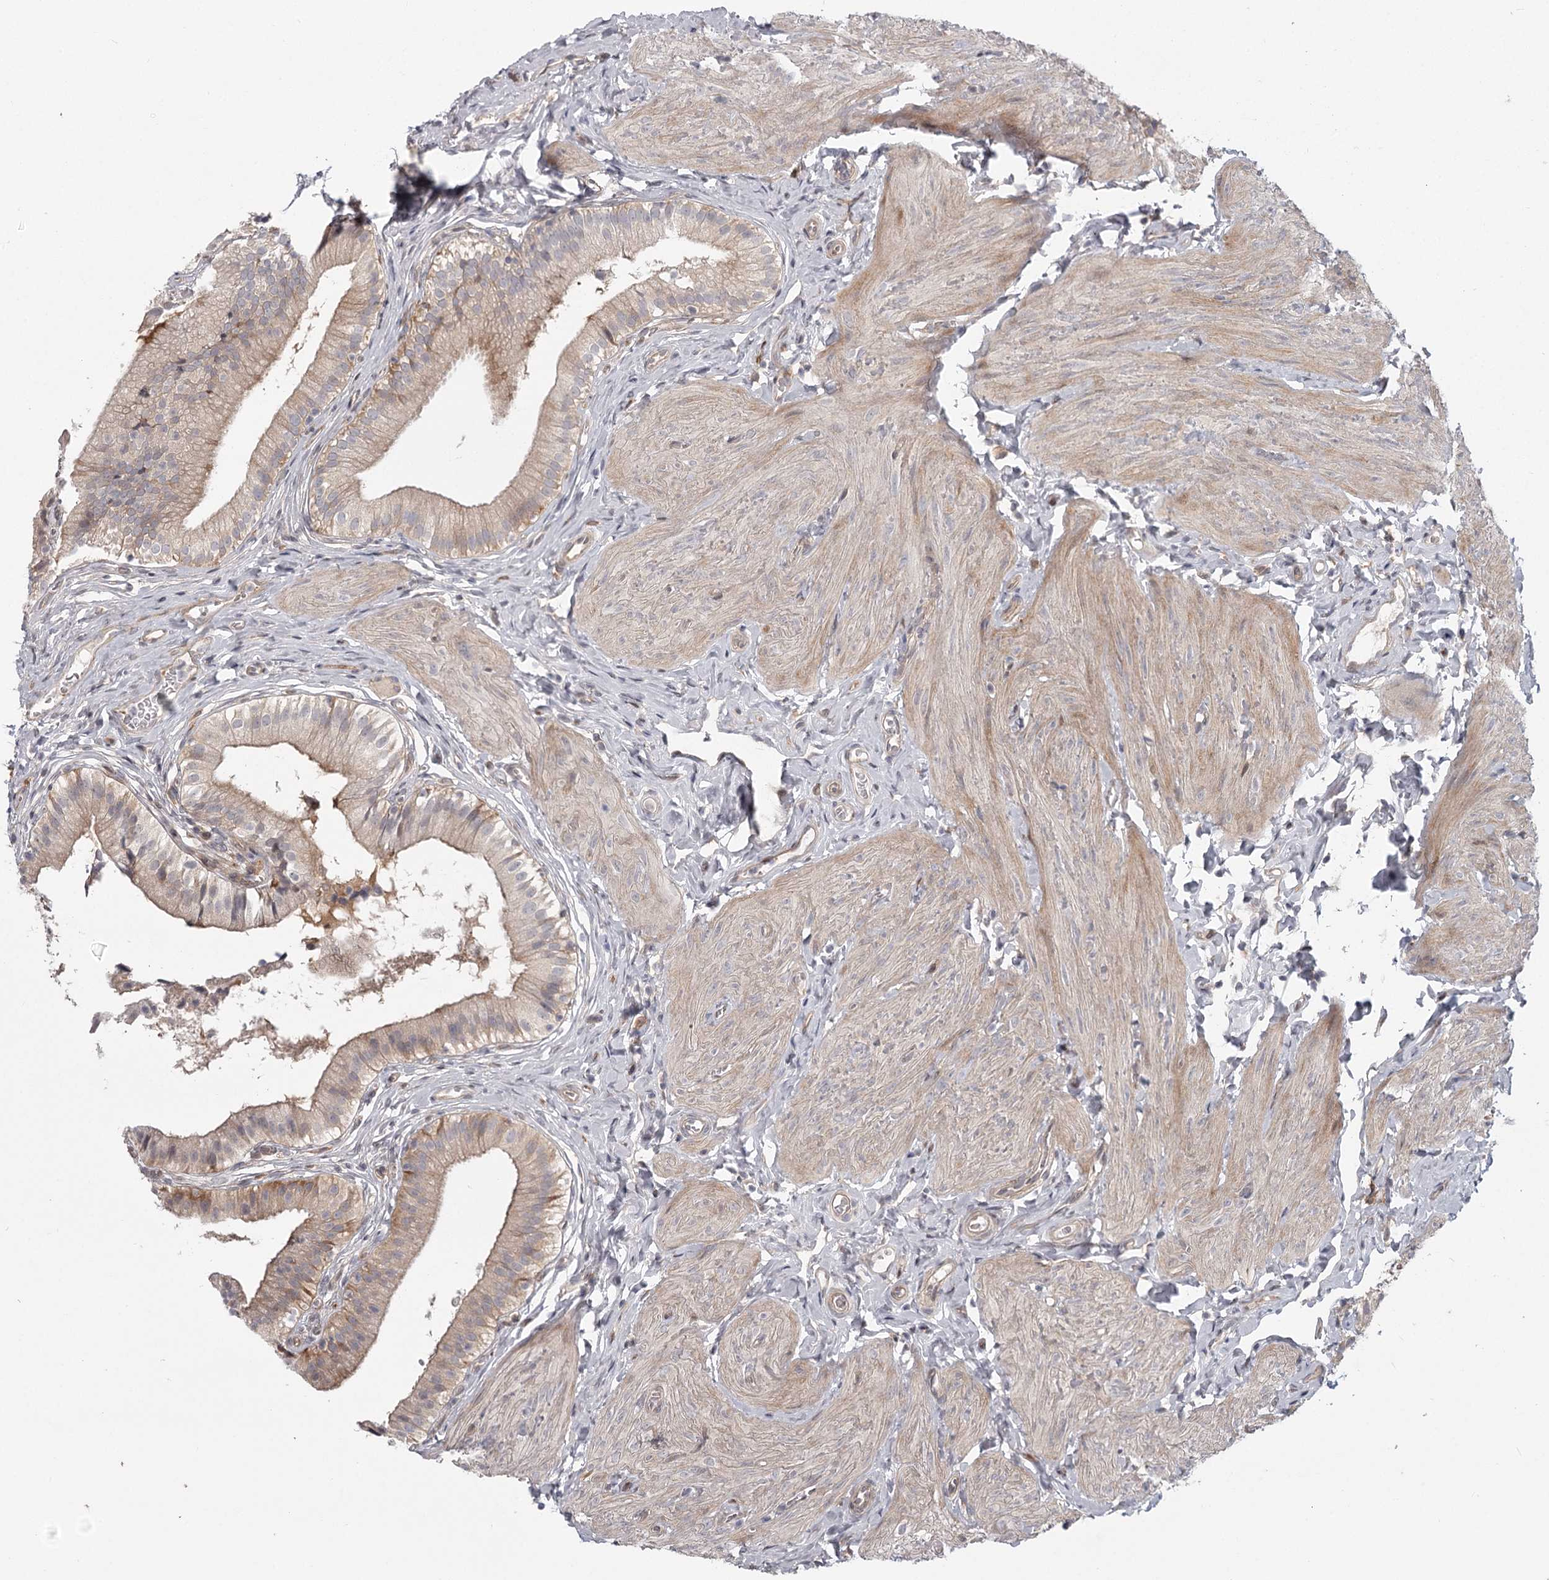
{"staining": {"intensity": "moderate", "quantity": "25%-75%", "location": "cytoplasmic/membranous"}, "tissue": "gallbladder", "cell_type": "Glandular cells", "image_type": "normal", "snomed": [{"axis": "morphology", "description": "Normal tissue, NOS"}, {"axis": "topography", "description": "Gallbladder"}], "caption": "A histopathology image of human gallbladder stained for a protein exhibits moderate cytoplasmic/membranous brown staining in glandular cells. The staining is performed using DAB (3,3'-diaminobenzidine) brown chromogen to label protein expression. The nuclei are counter-stained blue using hematoxylin.", "gene": "CCNG2", "patient": {"sex": "female", "age": 47}}